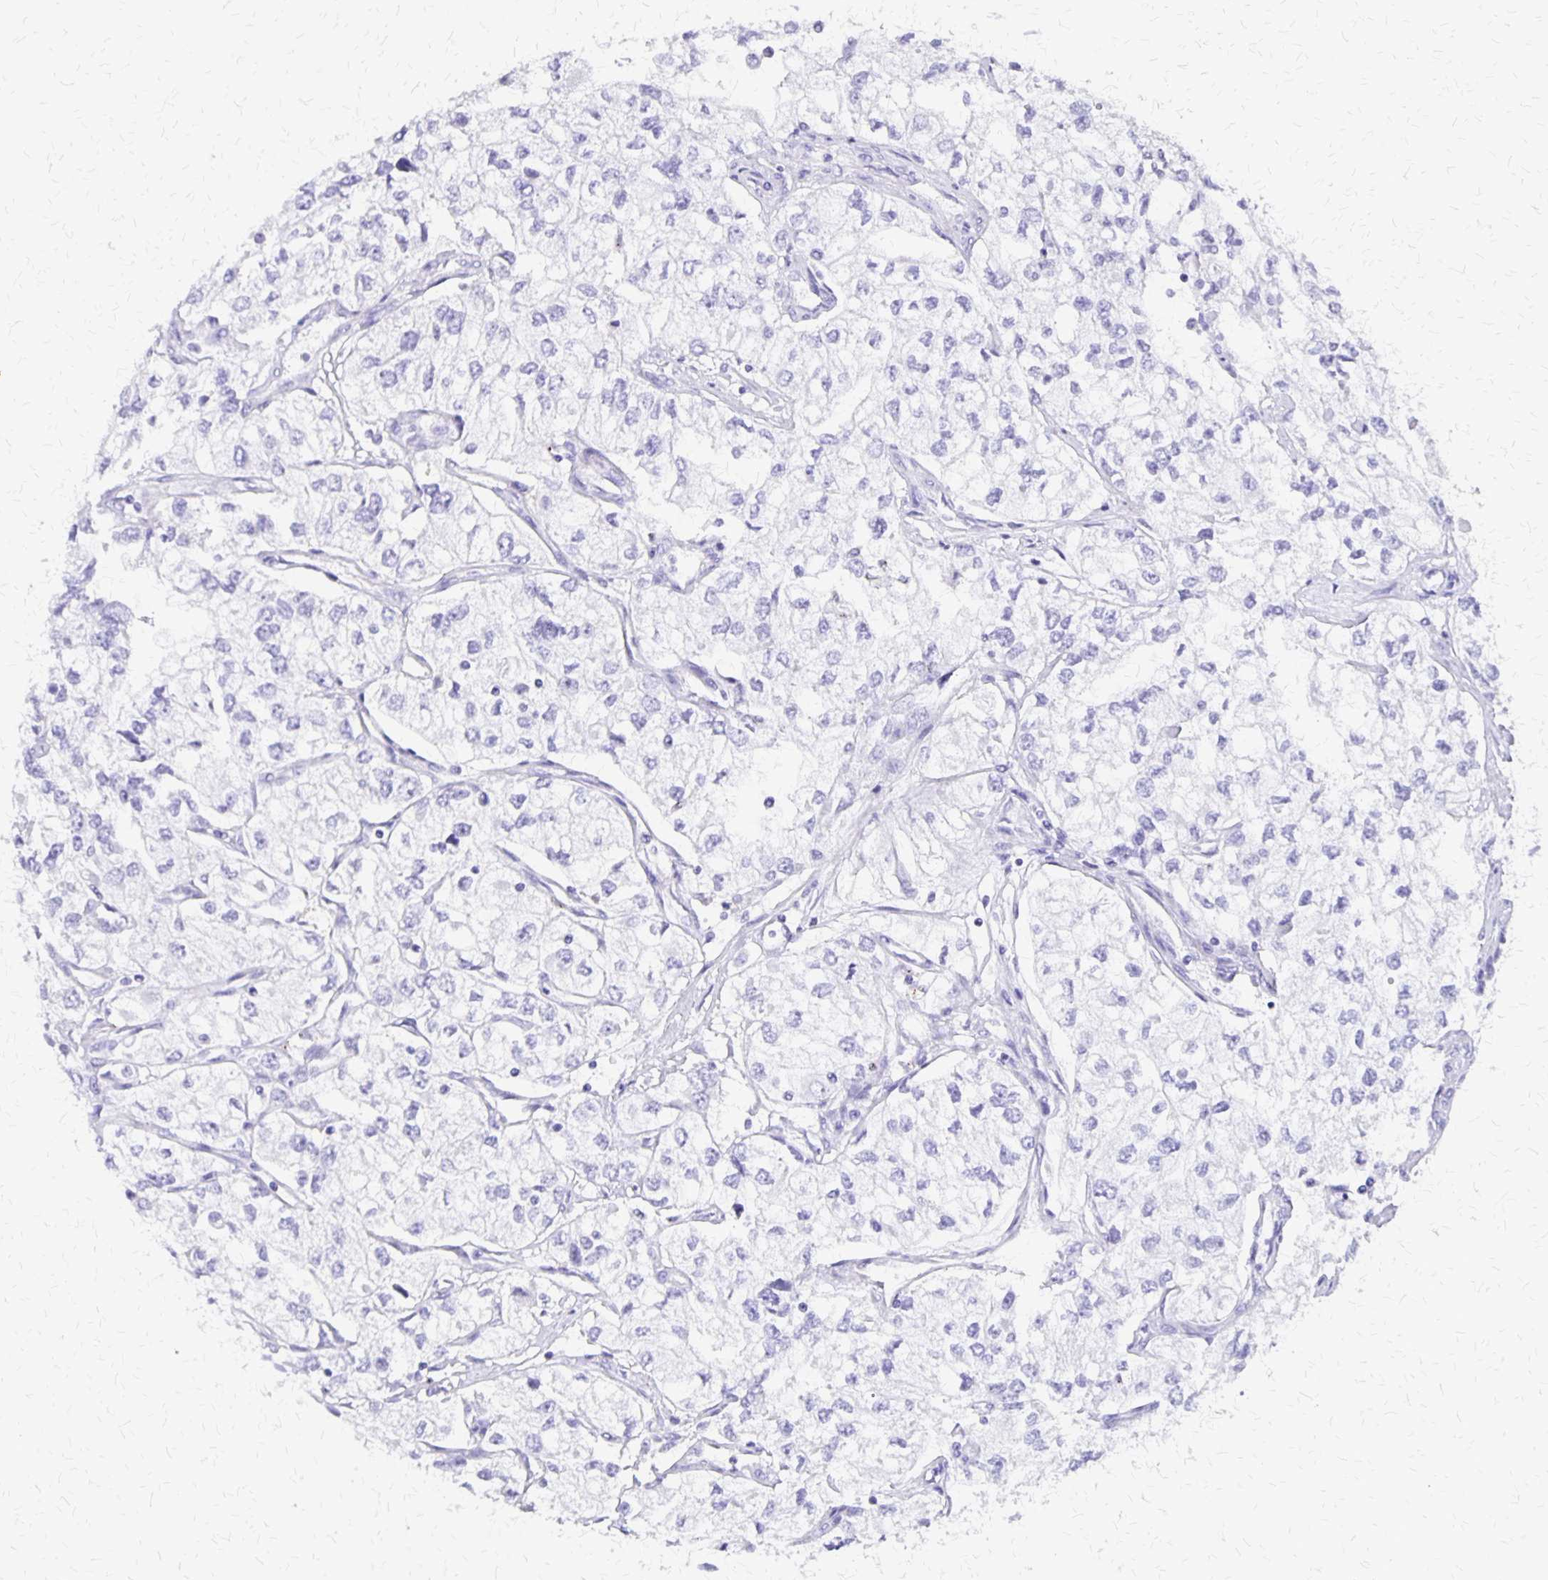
{"staining": {"intensity": "negative", "quantity": "none", "location": "none"}, "tissue": "renal cancer", "cell_type": "Tumor cells", "image_type": "cancer", "snomed": [{"axis": "morphology", "description": "Adenocarcinoma, NOS"}, {"axis": "topography", "description": "Kidney"}], "caption": "The image shows no staining of tumor cells in adenocarcinoma (renal).", "gene": "SLC13A2", "patient": {"sex": "female", "age": 59}}